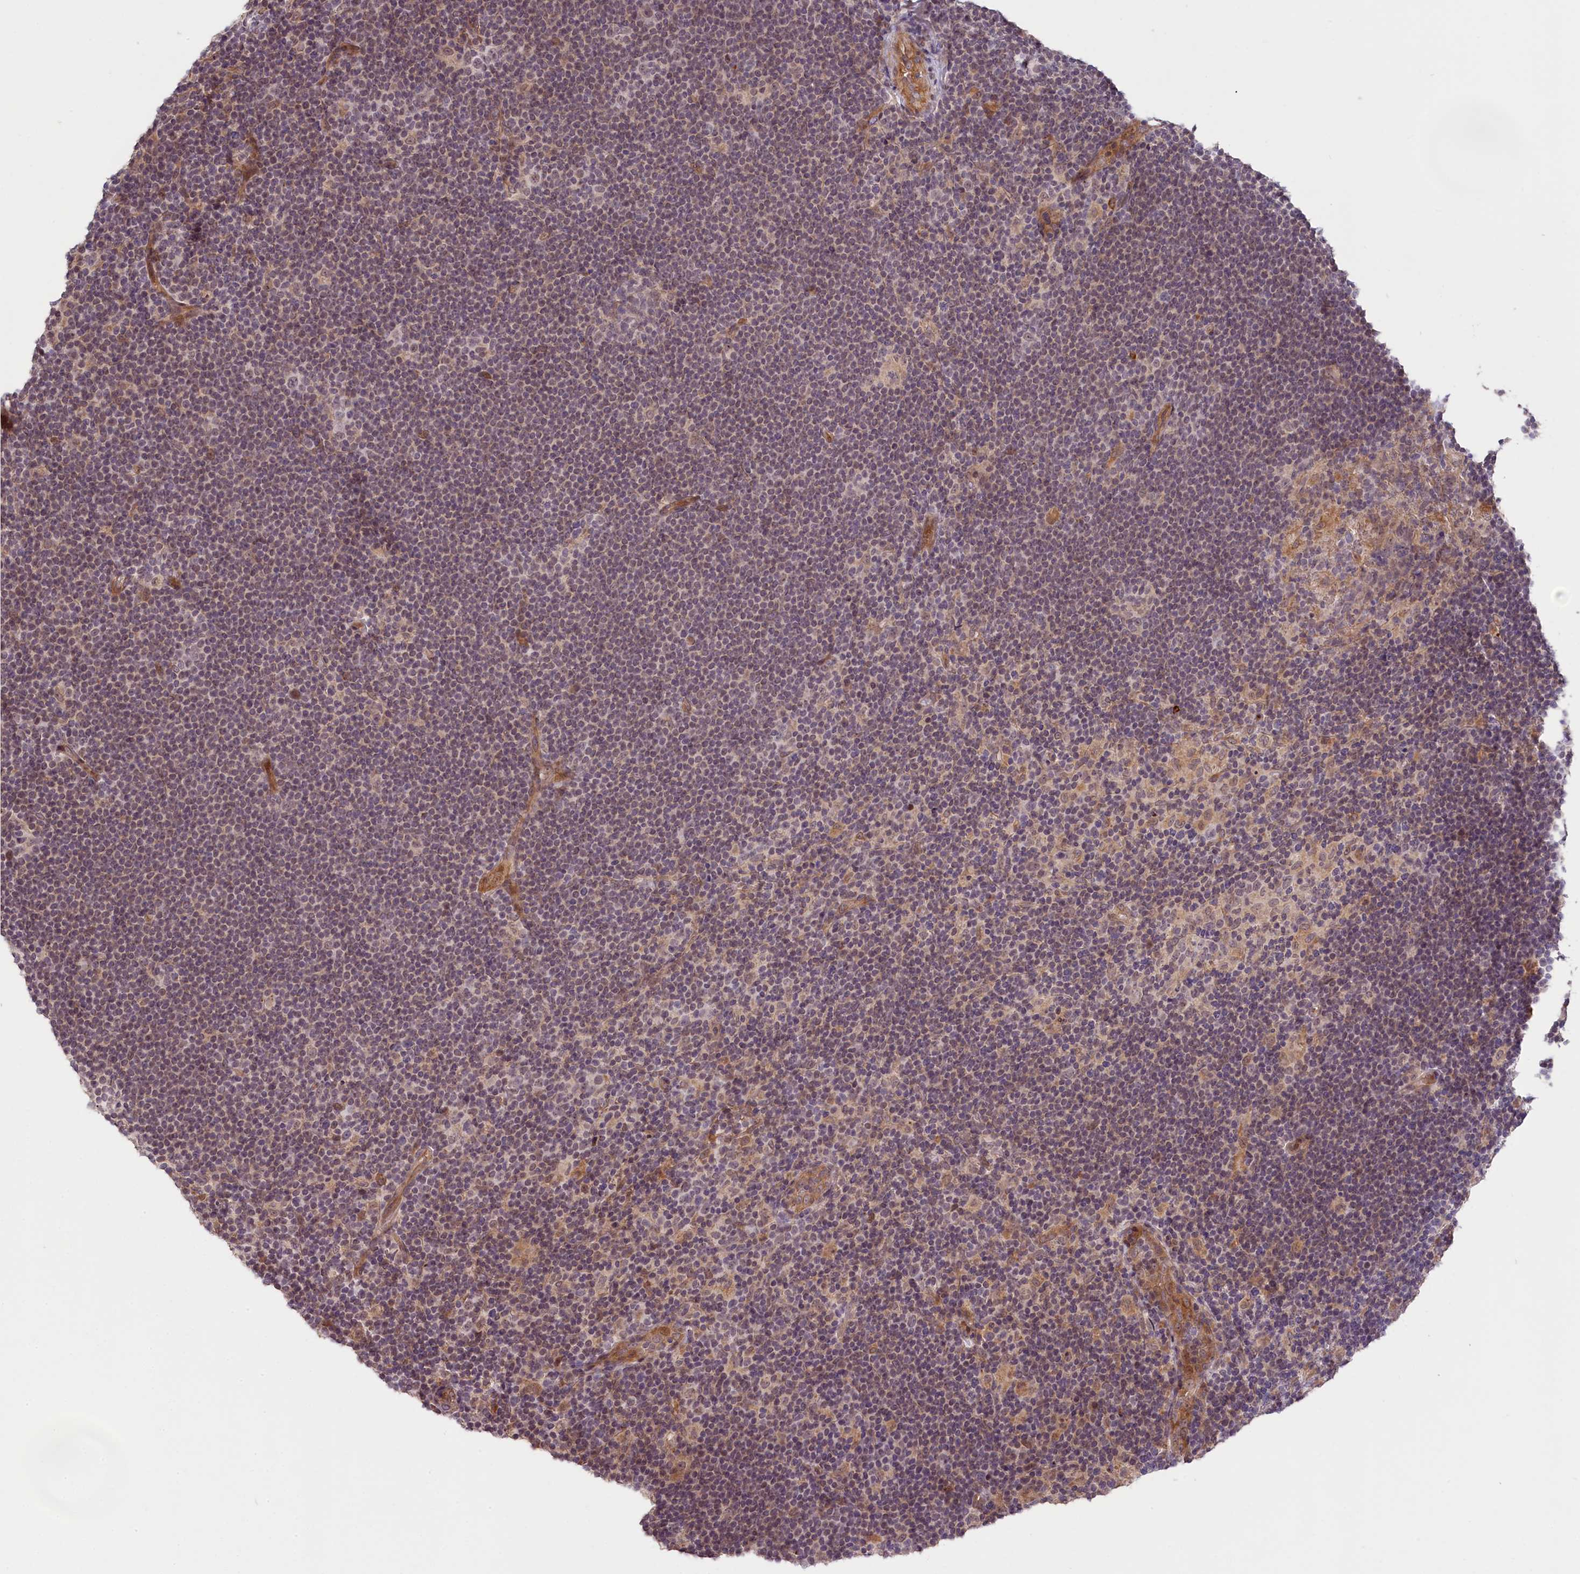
{"staining": {"intensity": "weak", "quantity": "<25%", "location": "nuclear"}, "tissue": "lymphoma", "cell_type": "Tumor cells", "image_type": "cancer", "snomed": [{"axis": "morphology", "description": "Hodgkin's disease, NOS"}, {"axis": "topography", "description": "Lymph node"}], "caption": "DAB (3,3'-diaminobenzidine) immunohistochemical staining of lymphoma demonstrates no significant expression in tumor cells.", "gene": "ZNF480", "patient": {"sex": "female", "age": 57}}